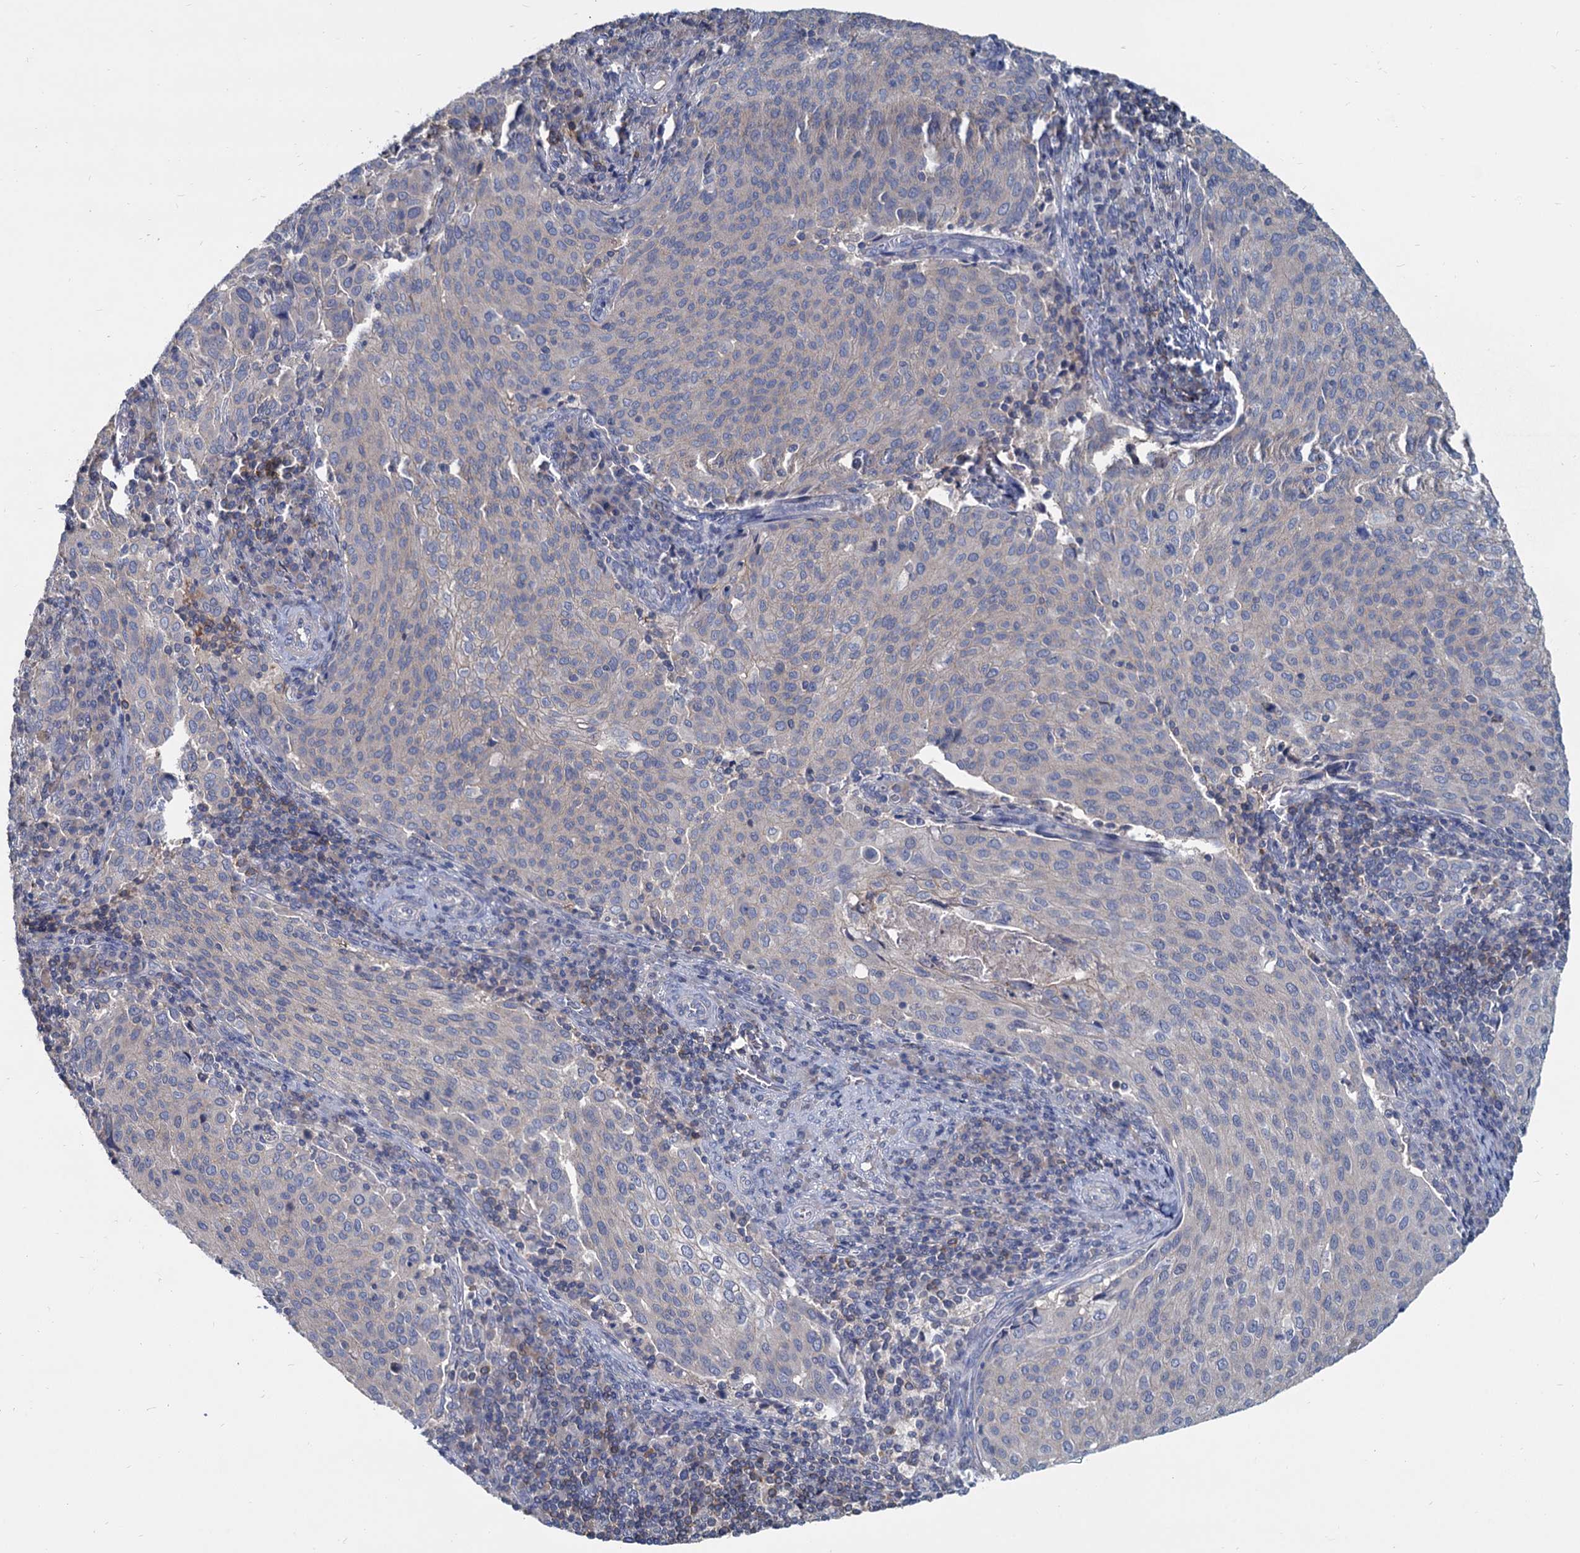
{"staining": {"intensity": "negative", "quantity": "none", "location": "none"}, "tissue": "cervical cancer", "cell_type": "Tumor cells", "image_type": "cancer", "snomed": [{"axis": "morphology", "description": "Squamous cell carcinoma, NOS"}, {"axis": "topography", "description": "Cervix"}], "caption": "Immunohistochemistry (IHC) of human squamous cell carcinoma (cervical) exhibits no positivity in tumor cells.", "gene": "ACSM3", "patient": {"sex": "female", "age": 46}}